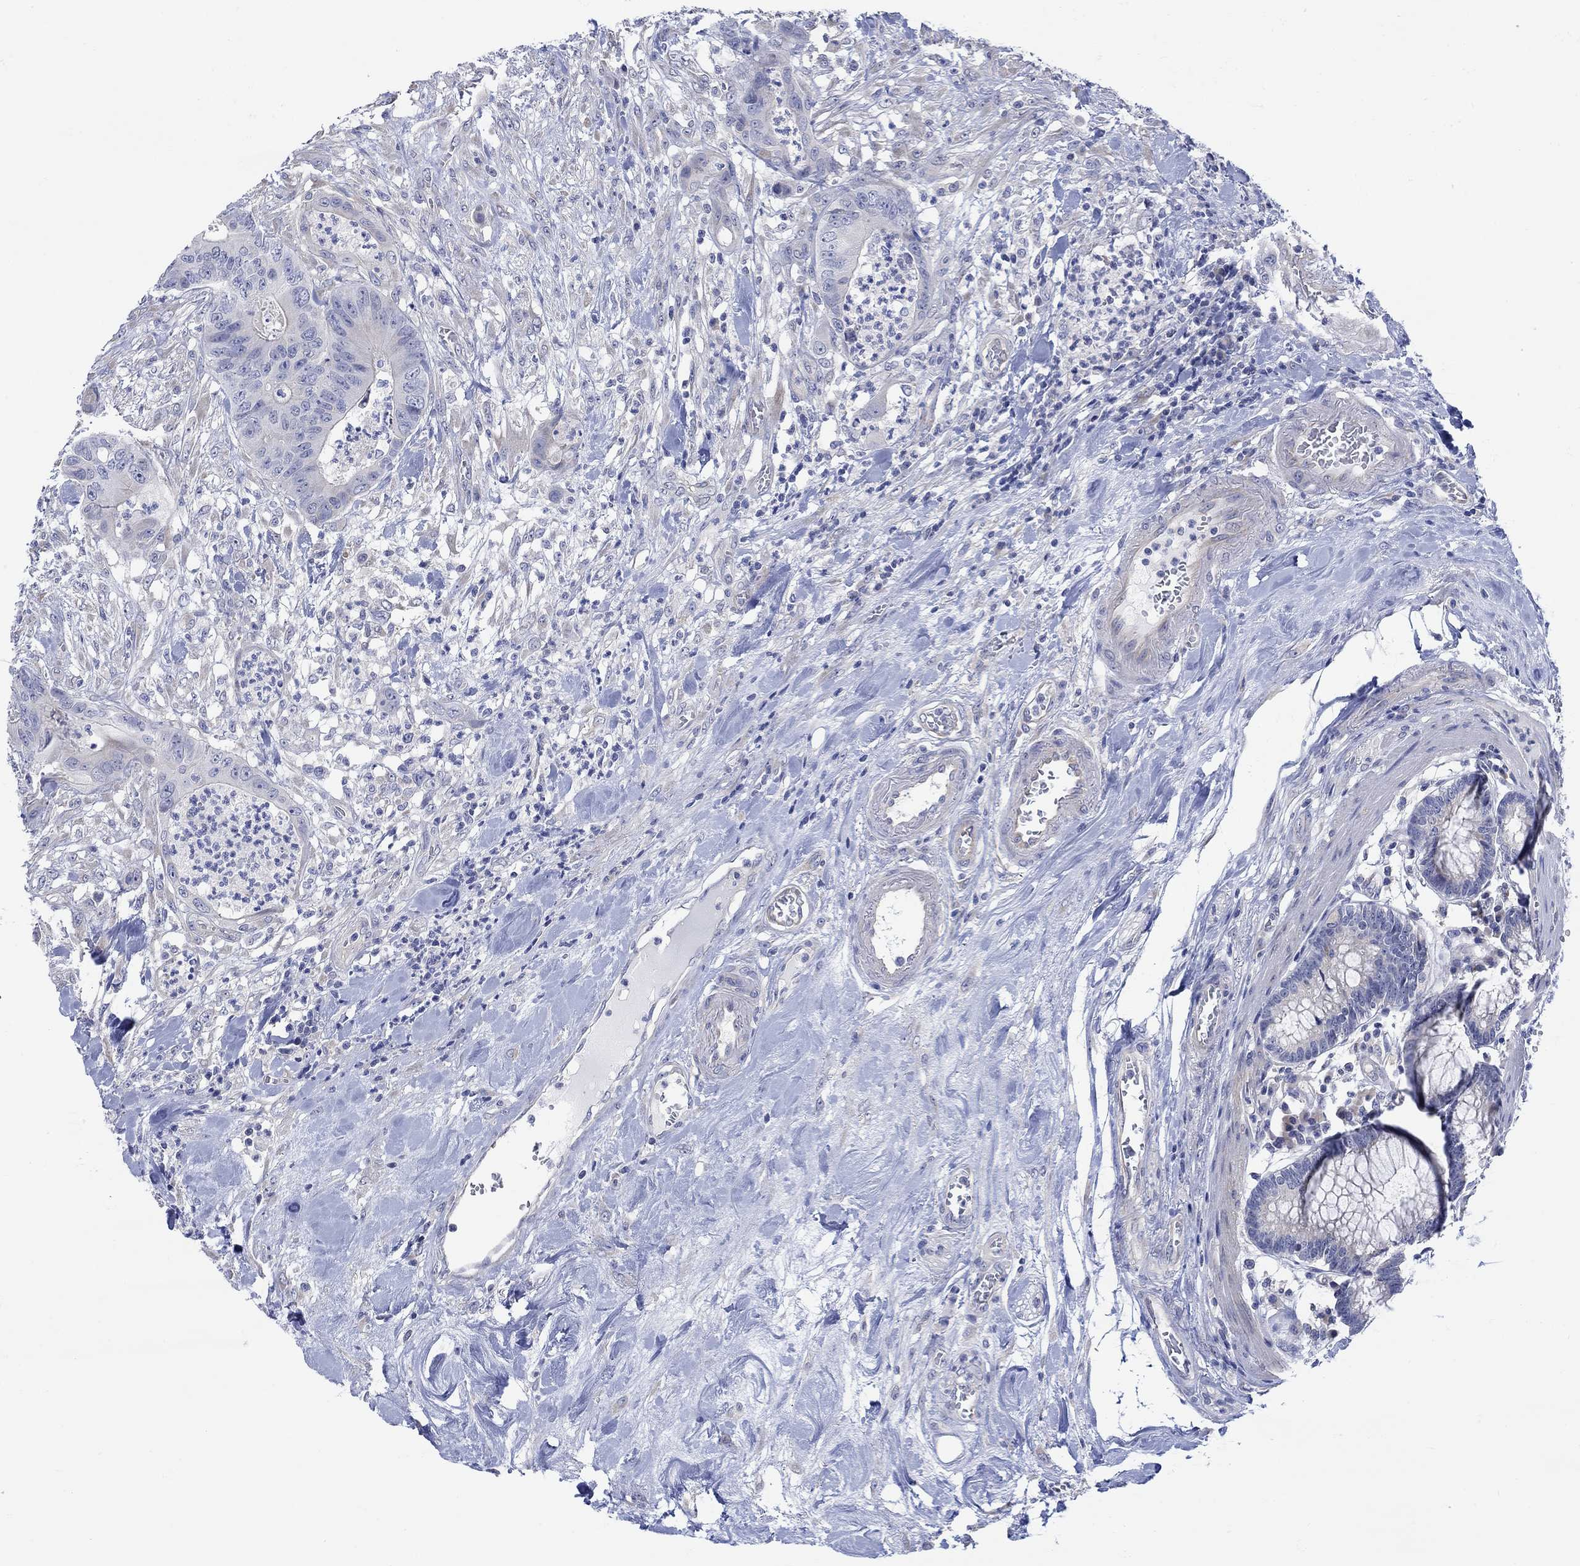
{"staining": {"intensity": "negative", "quantity": "none", "location": "none"}, "tissue": "colorectal cancer", "cell_type": "Tumor cells", "image_type": "cancer", "snomed": [{"axis": "morphology", "description": "Adenocarcinoma, NOS"}, {"axis": "topography", "description": "Colon"}], "caption": "Protein analysis of colorectal cancer reveals no significant expression in tumor cells.", "gene": "KRT222", "patient": {"sex": "male", "age": 84}}